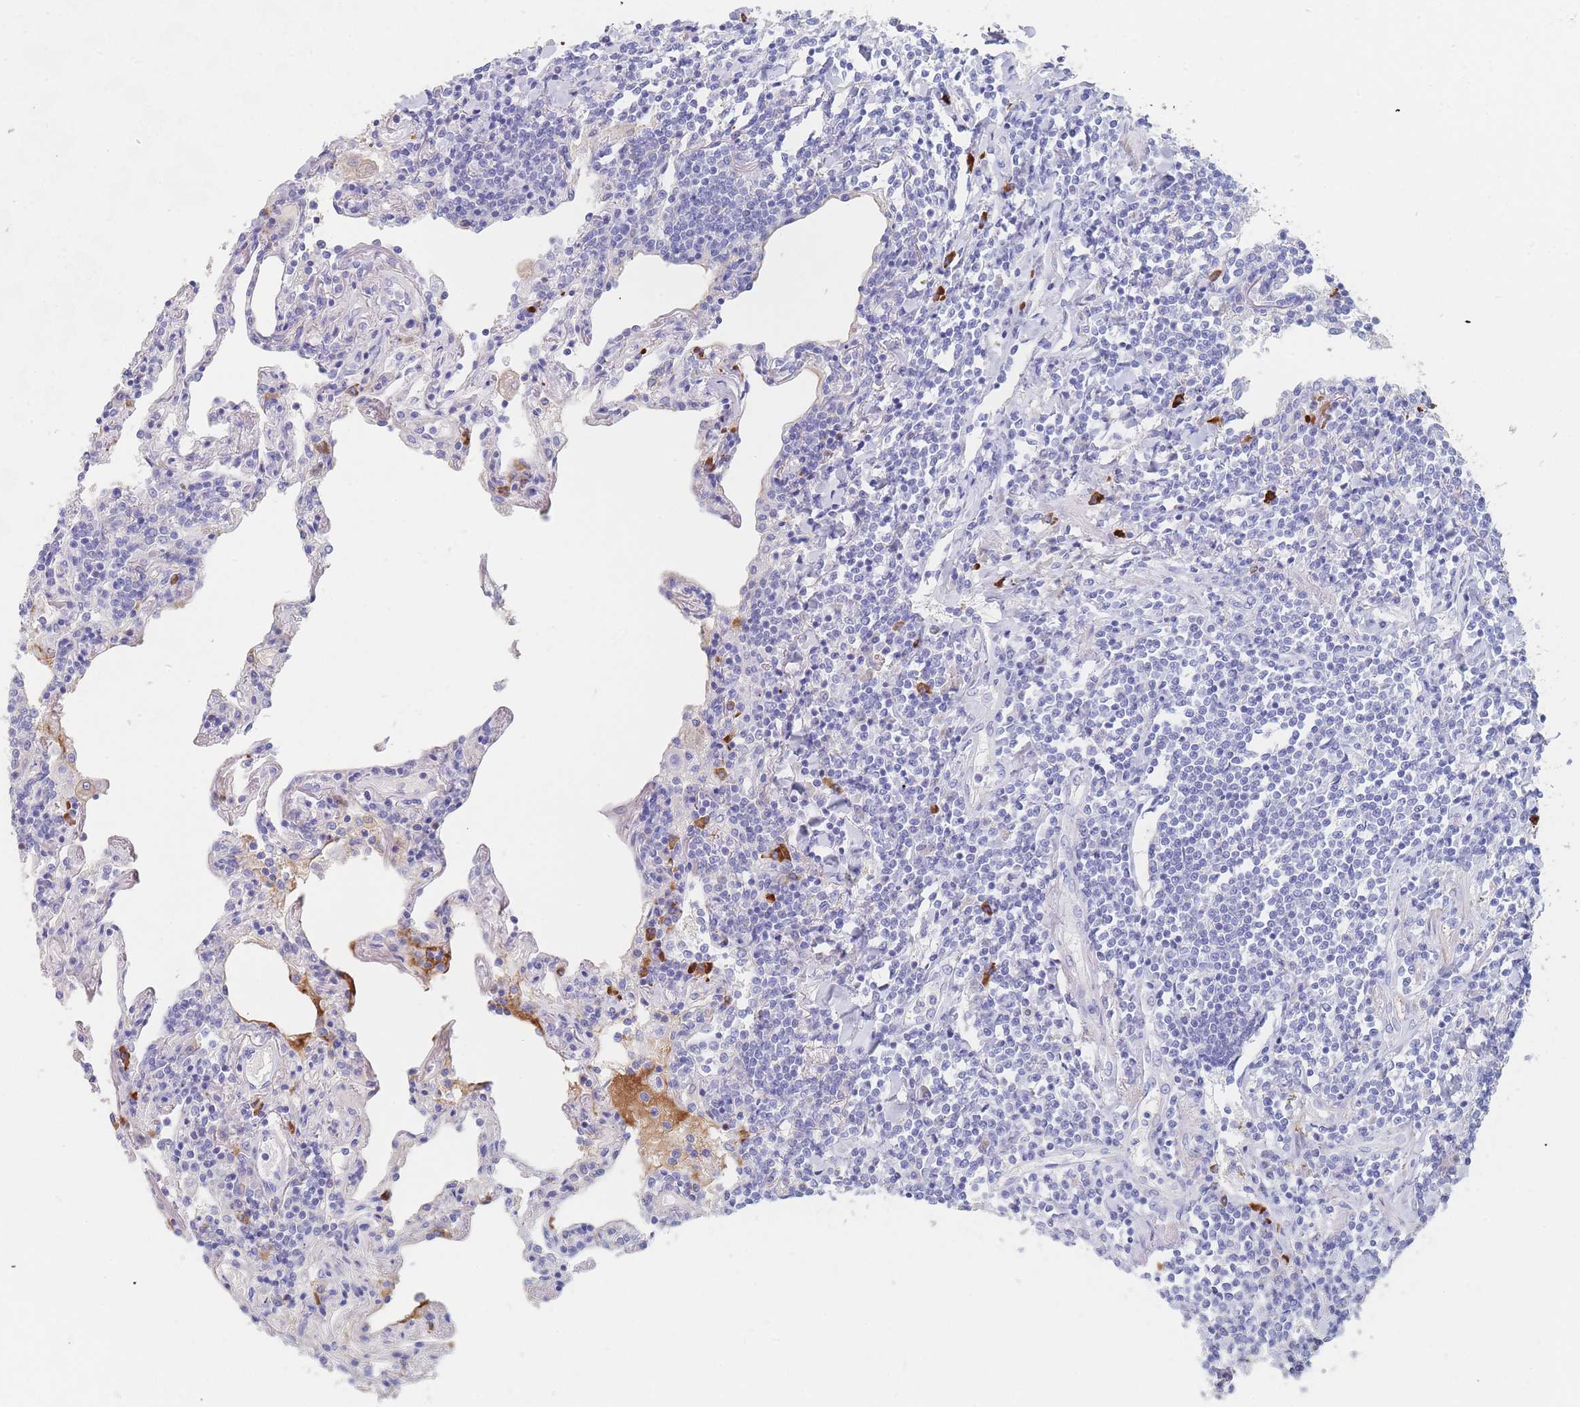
{"staining": {"intensity": "negative", "quantity": "none", "location": "none"}, "tissue": "lymphoma", "cell_type": "Tumor cells", "image_type": "cancer", "snomed": [{"axis": "morphology", "description": "Malignant lymphoma, non-Hodgkin's type, Low grade"}, {"axis": "topography", "description": "Lung"}], "caption": "IHC of malignant lymphoma, non-Hodgkin's type (low-grade) reveals no positivity in tumor cells.", "gene": "SLC25A35", "patient": {"sex": "female", "age": 71}}